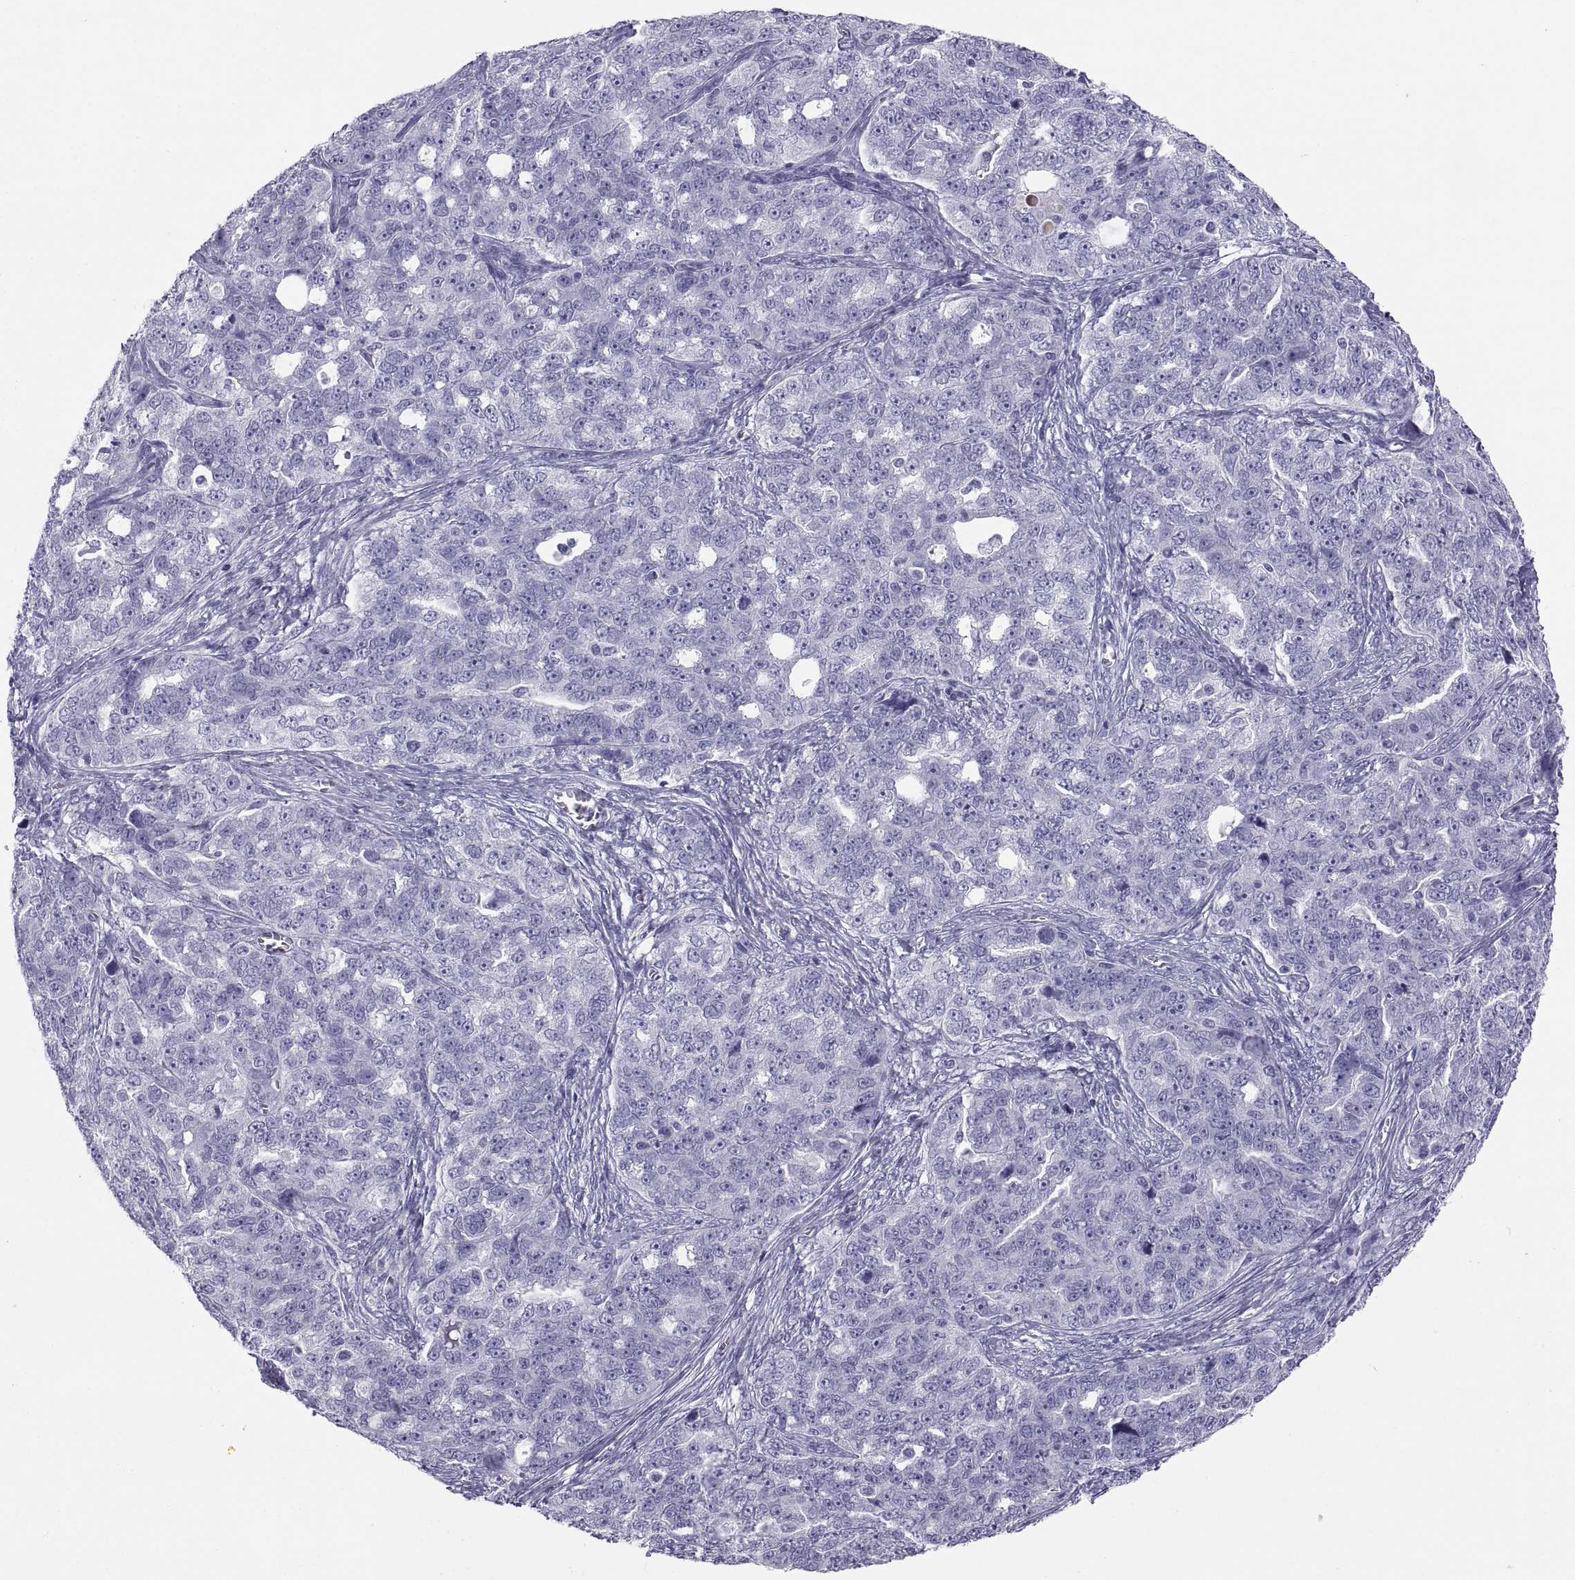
{"staining": {"intensity": "negative", "quantity": "none", "location": "none"}, "tissue": "ovarian cancer", "cell_type": "Tumor cells", "image_type": "cancer", "snomed": [{"axis": "morphology", "description": "Cystadenocarcinoma, serous, NOS"}, {"axis": "topography", "description": "Ovary"}], "caption": "Micrograph shows no significant protein staining in tumor cells of serous cystadenocarcinoma (ovarian).", "gene": "CT47A10", "patient": {"sex": "female", "age": 51}}